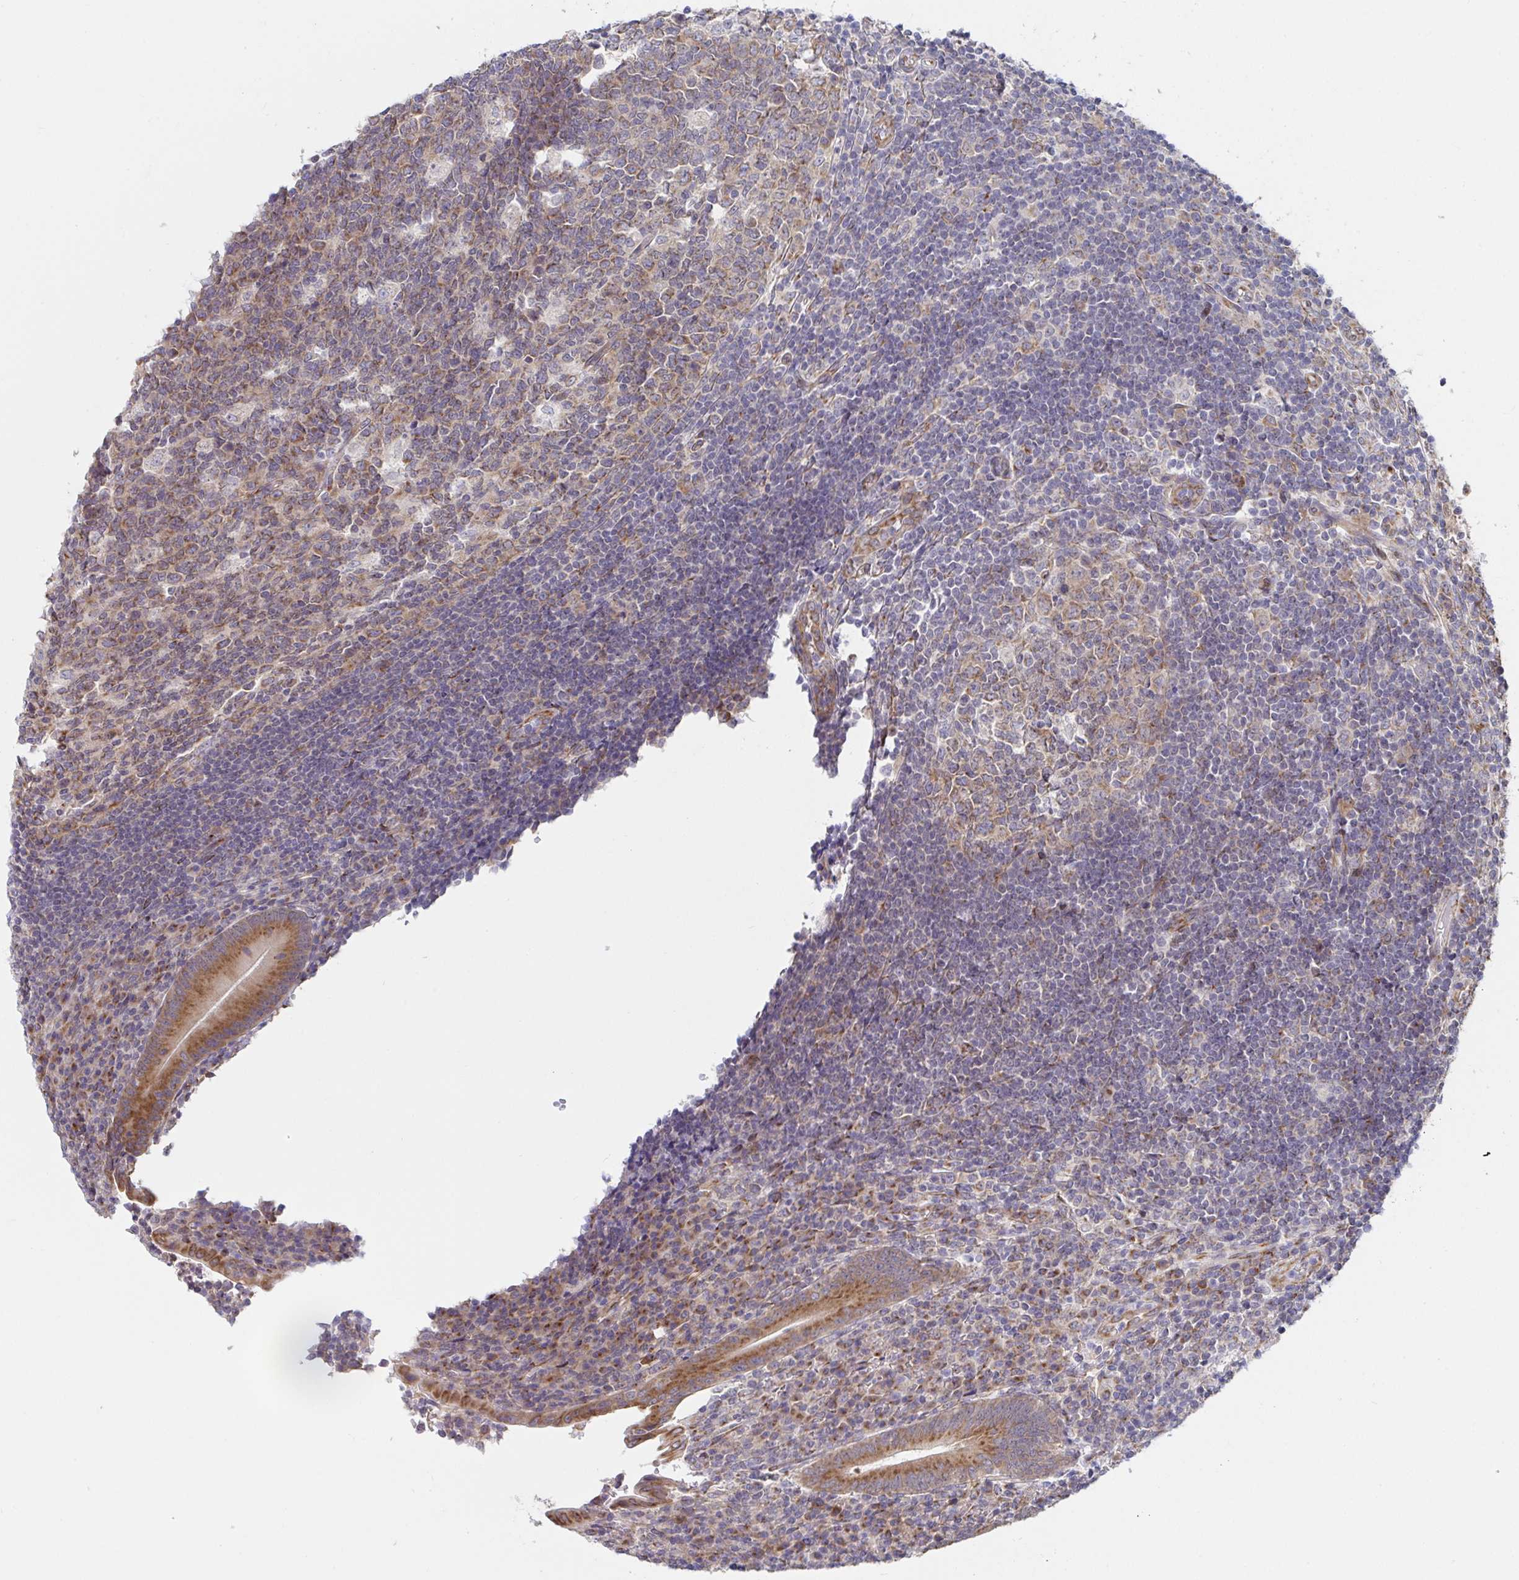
{"staining": {"intensity": "moderate", "quantity": ">75%", "location": "cytoplasmic/membranous"}, "tissue": "appendix", "cell_type": "Glandular cells", "image_type": "normal", "snomed": [{"axis": "morphology", "description": "Normal tissue, NOS"}, {"axis": "topography", "description": "Appendix"}], "caption": "Human appendix stained with a brown dye shows moderate cytoplasmic/membranous positive expression in about >75% of glandular cells.", "gene": "ATP5MJ", "patient": {"sex": "male", "age": 18}}